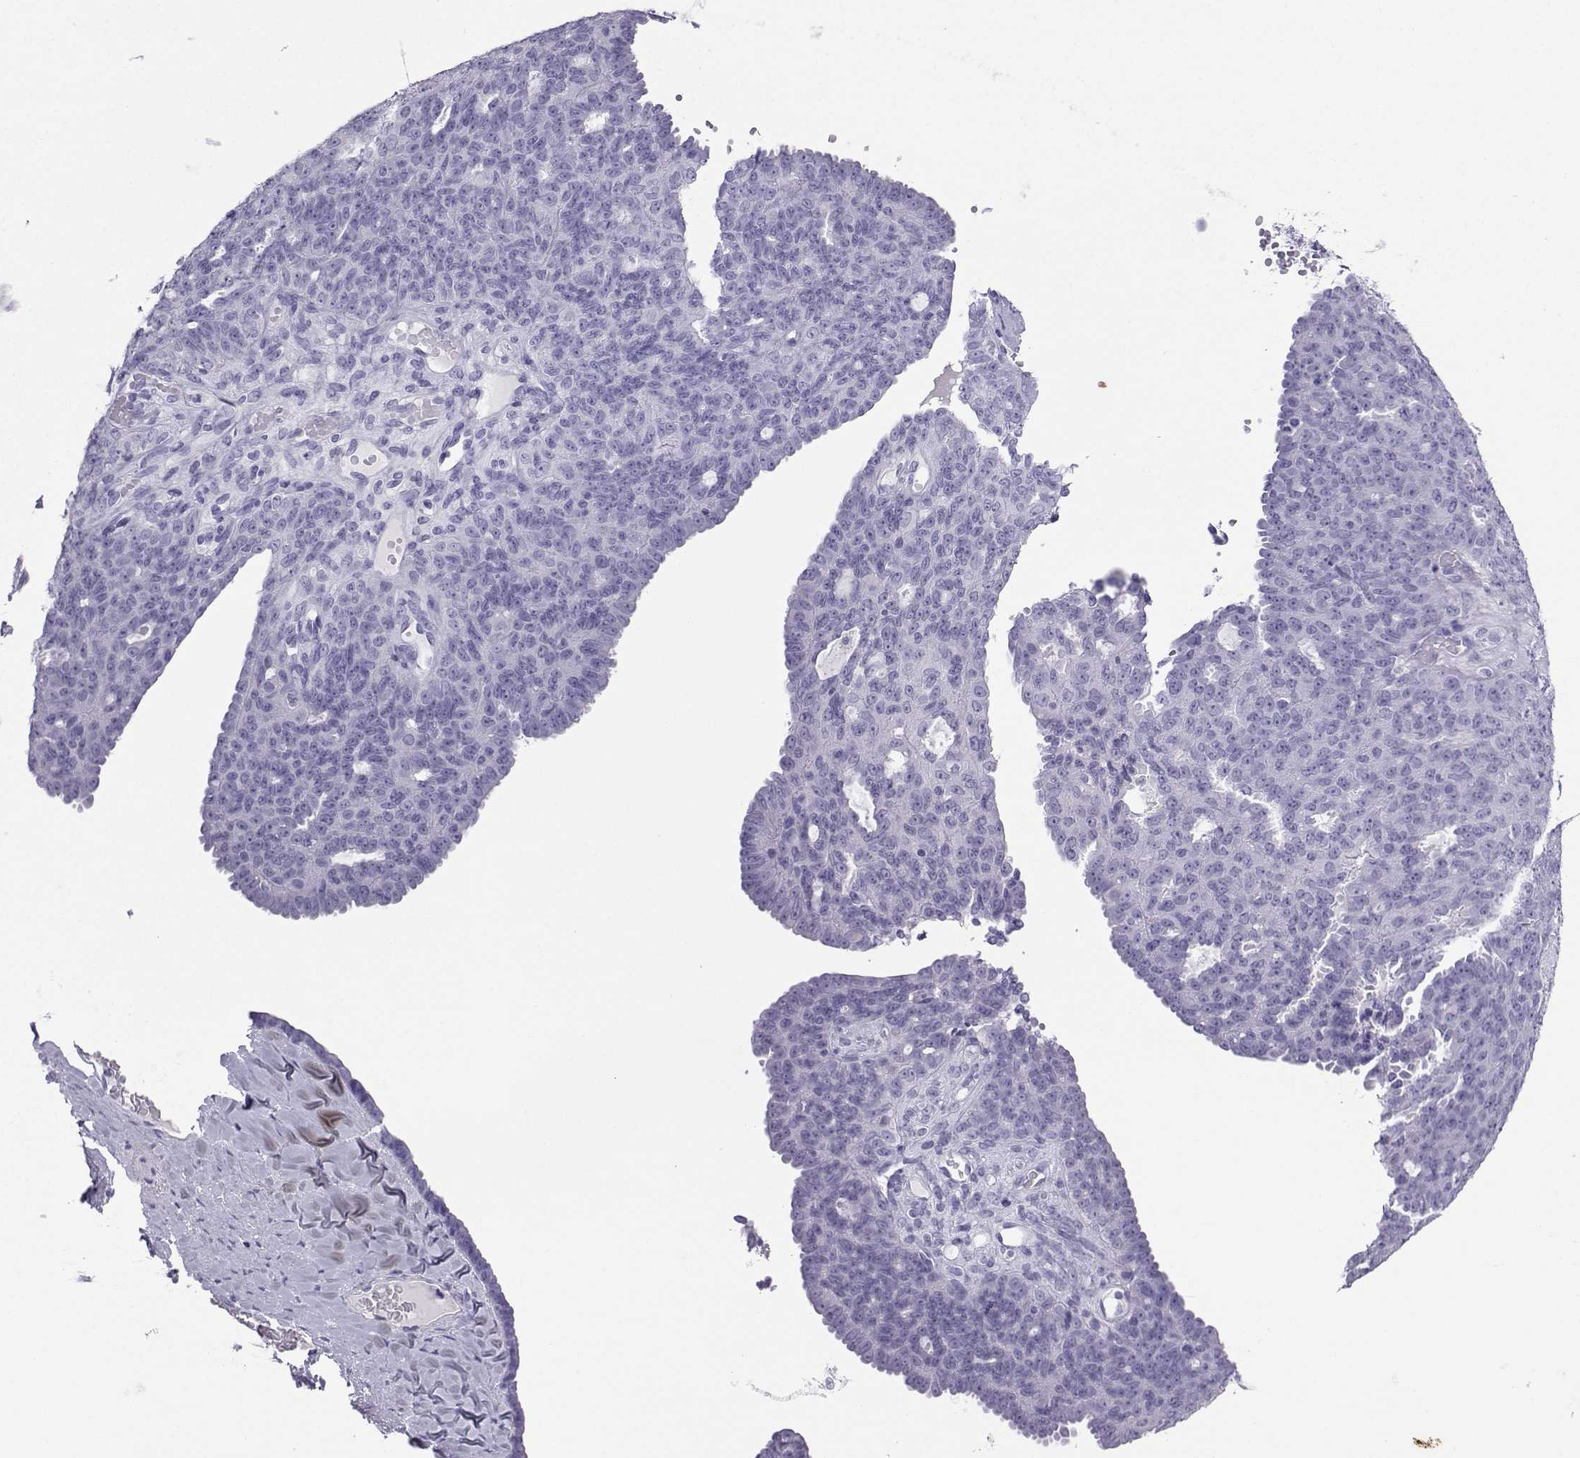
{"staining": {"intensity": "negative", "quantity": "none", "location": "none"}, "tissue": "ovarian cancer", "cell_type": "Tumor cells", "image_type": "cancer", "snomed": [{"axis": "morphology", "description": "Cystadenocarcinoma, serous, NOS"}, {"axis": "topography", "description": "Ovary"}], "caption": "Ovarian serous cystadenocarcinoma was stained to show a protein in brown. There is no significant expression in tumor cells.", "gene": "LORICRIN", "patient": {"sex": "female", "age": 71}}